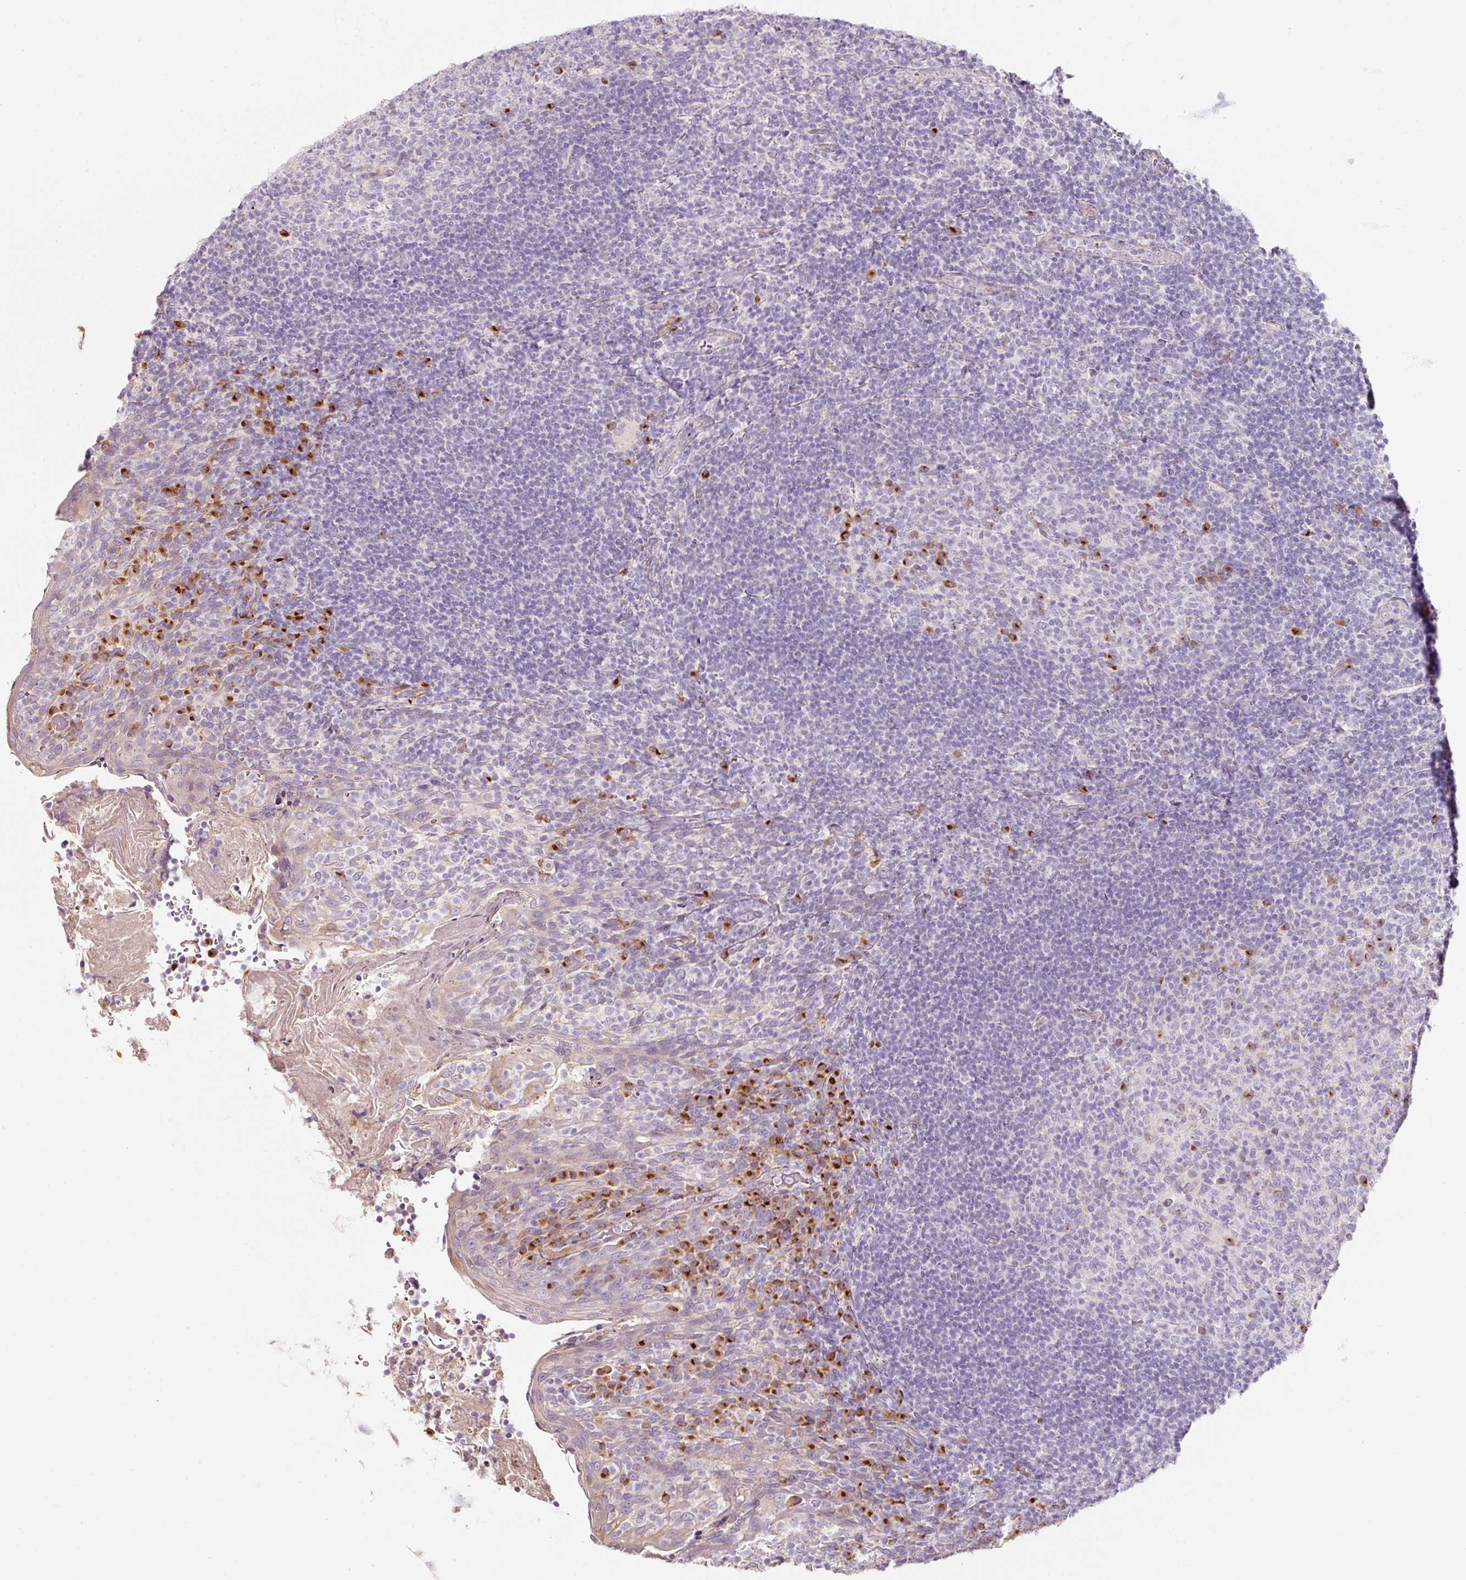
{"staining": {"intensity": "strong", "quantity": "<25%", "location": "cytoplasmic/membranous"}, "tissue": "tonsil", "cell_type": "Germinal center cells", "image_type": "normal", "snomed": [{"axis": "morphology", "description": "Normal tissue, NOS"}, {"axis": "topography", "description": "Tonsil"}], "caption": "Immunohistochemical staining of unremarkable human tonsil shows <25% levels of strong cytoplasmic/membranous protein positivity in approximately <25% of germinal center cells. Immunohistochemistry stains the protein in brown and the nuclei are stained blue.", "gene": "NBPF11", "patient": {"sex": "female", "age": 10}}